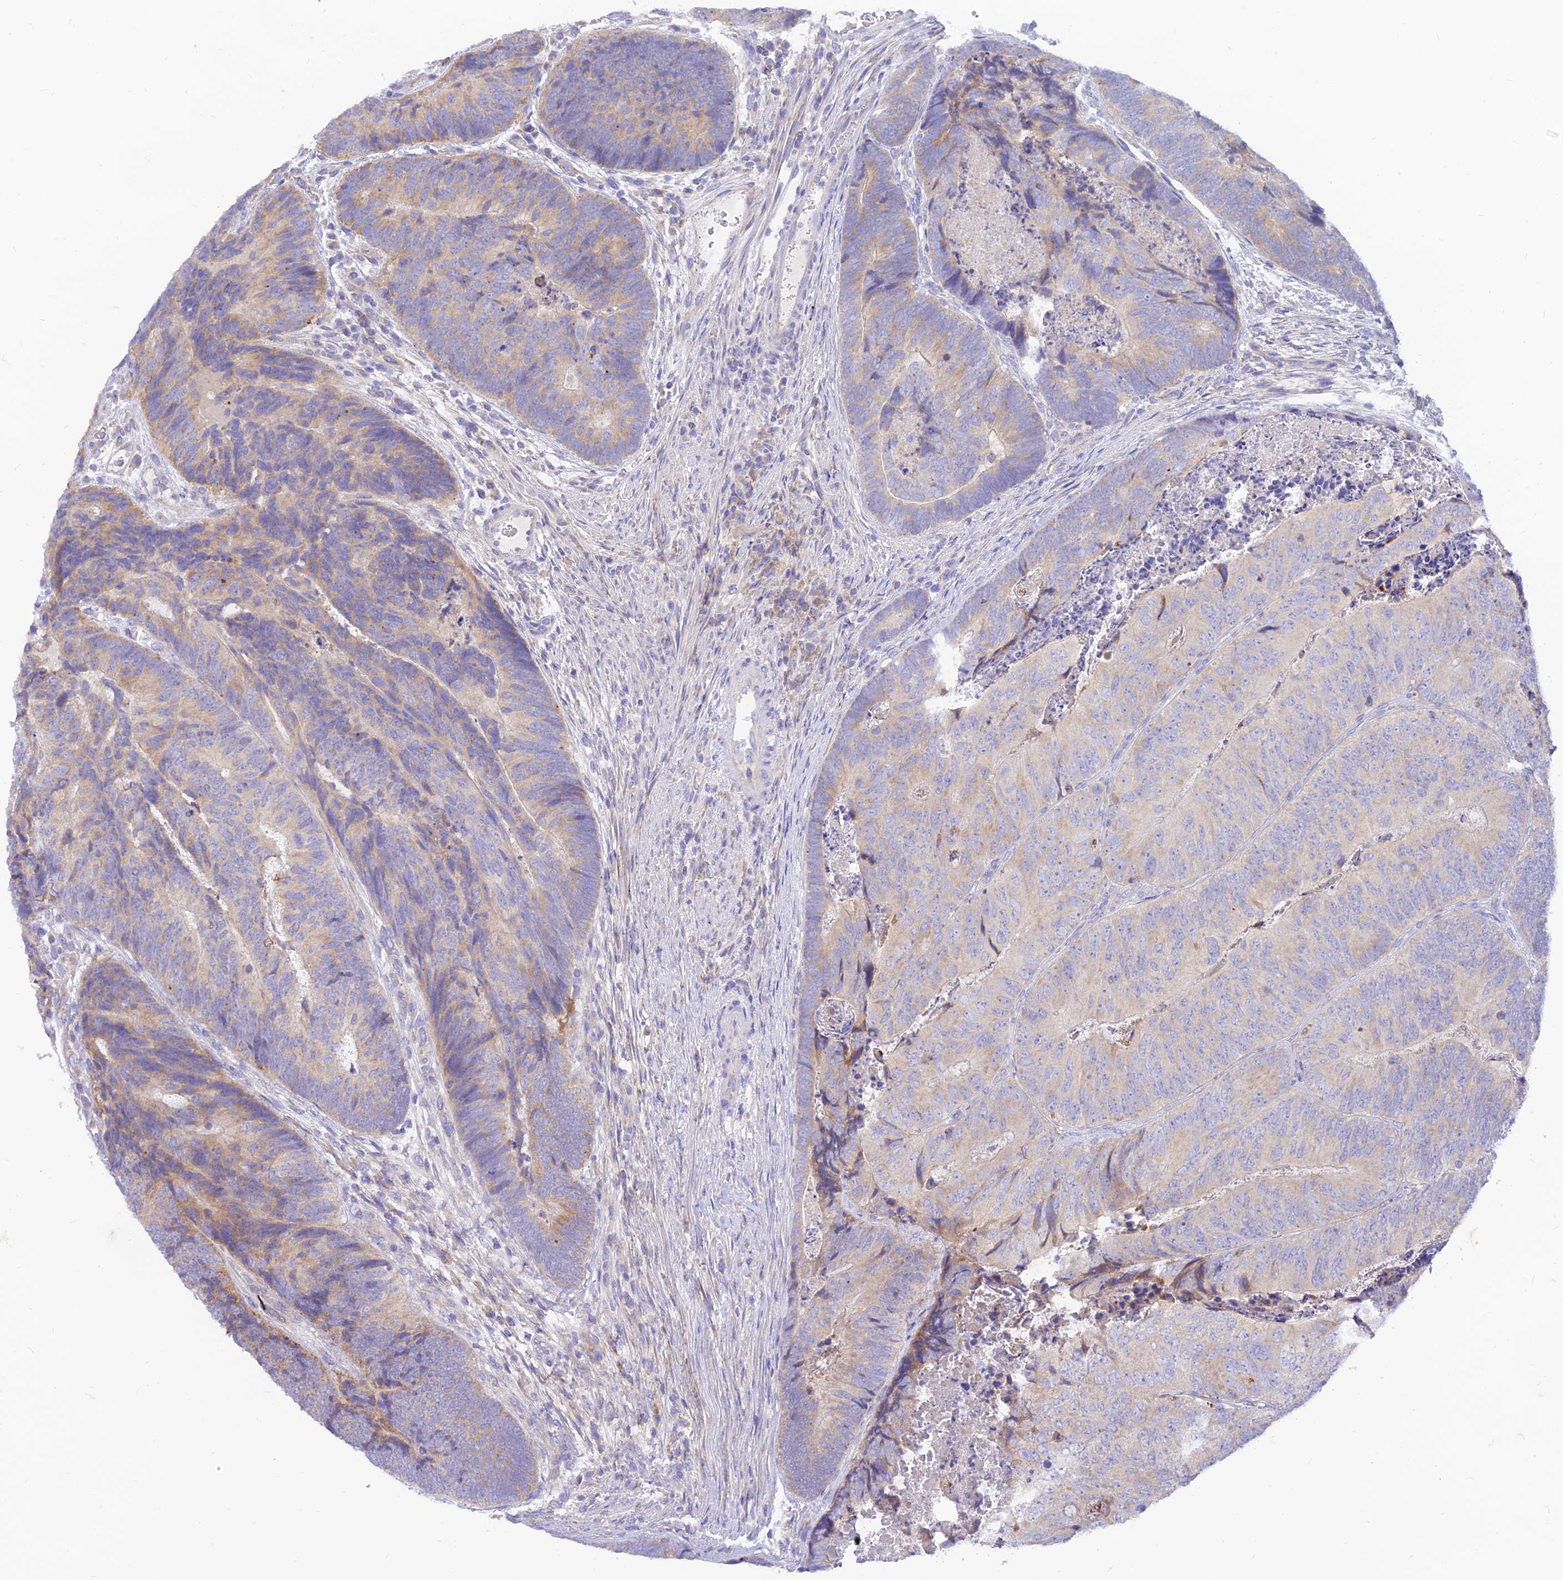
{"staining": {"intensity": "weak", "quantity": "25%-75%", "location": "cytoplasmic/membranous"}, "tissue": "colorectal cancer", "cell_type": "Tumor cells", "image_type": "cancer", "snomed": [{"axis": "morphology", "description": "Adenocarcinoma, NOS"}, {"axis": "topography", "description": "Colon"}], "caption": "High-power microscopy captured an IHC histopathology image of colorectal cancer (adenocarcinoma), revealing weak cytoplasmic/membranous staining in about 25%-75% of tumor cells. The protein of interest is stained brown, and the nuclei are stained in blue (DAB (3,3'-diaminobenzidine) IHC with brightfield microscopy, high magnification).", "gene": "TMEM30B", "patient": {"sex": "female", "age": 67}}